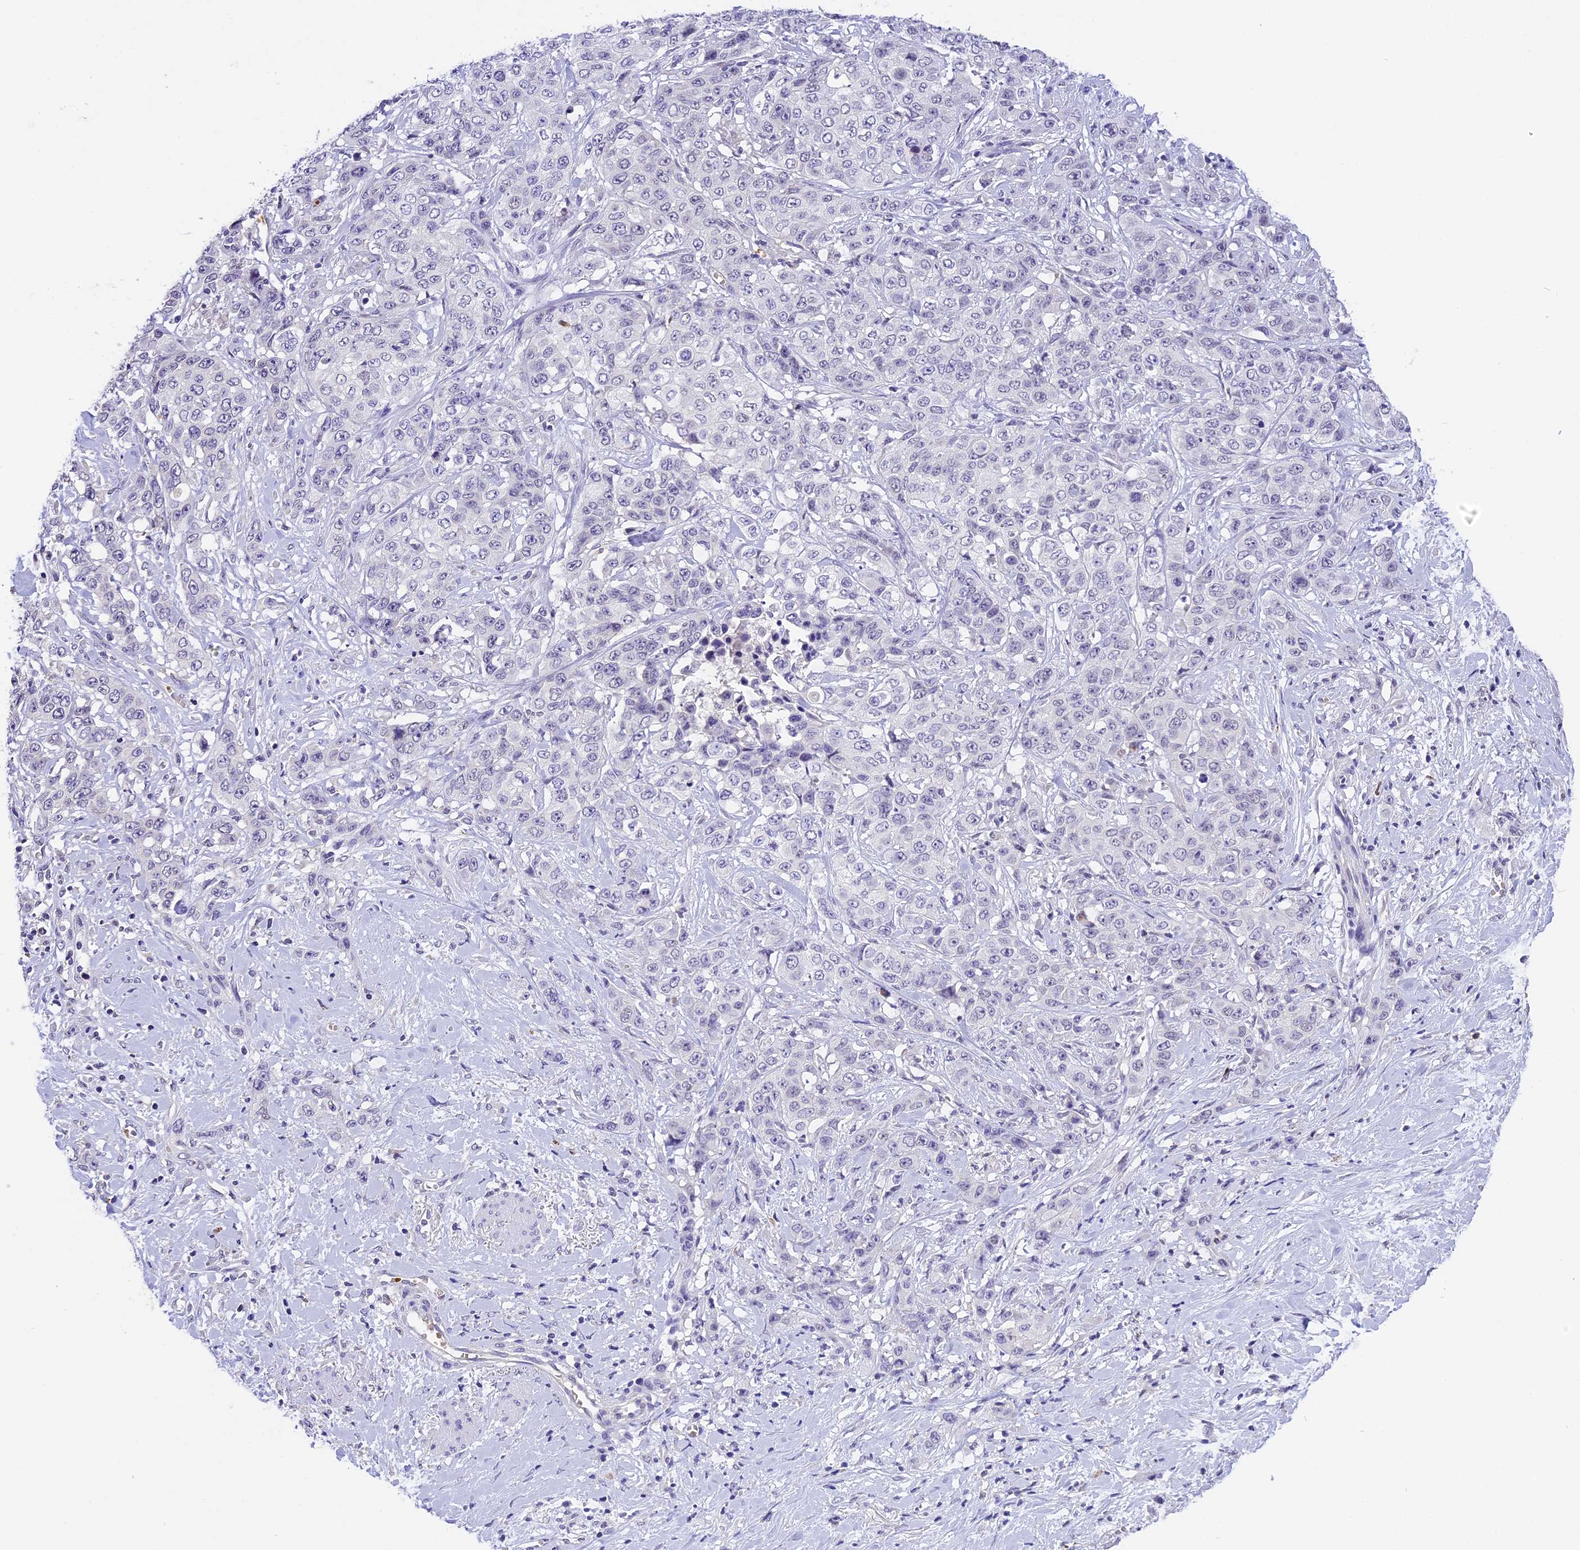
{"staining": {"intensity": "negative", "quantity": "none", "location": "none"}, "tissue": "stomach cancer", "cell_type": "Tumor cells", "image_type": "cancer", "snomed": [{"axis": "morphology", "description": "Adenocarcinoma, NOS"}, {"axis": "topography", "description": "Stomach, upper"}], "caption": "Immunohistochemistry of human stomach adenocarcinoma exhibits no expression in tumor cells.", "gene": "AHSP", "patient": {"sex": "male", "age": 62}}